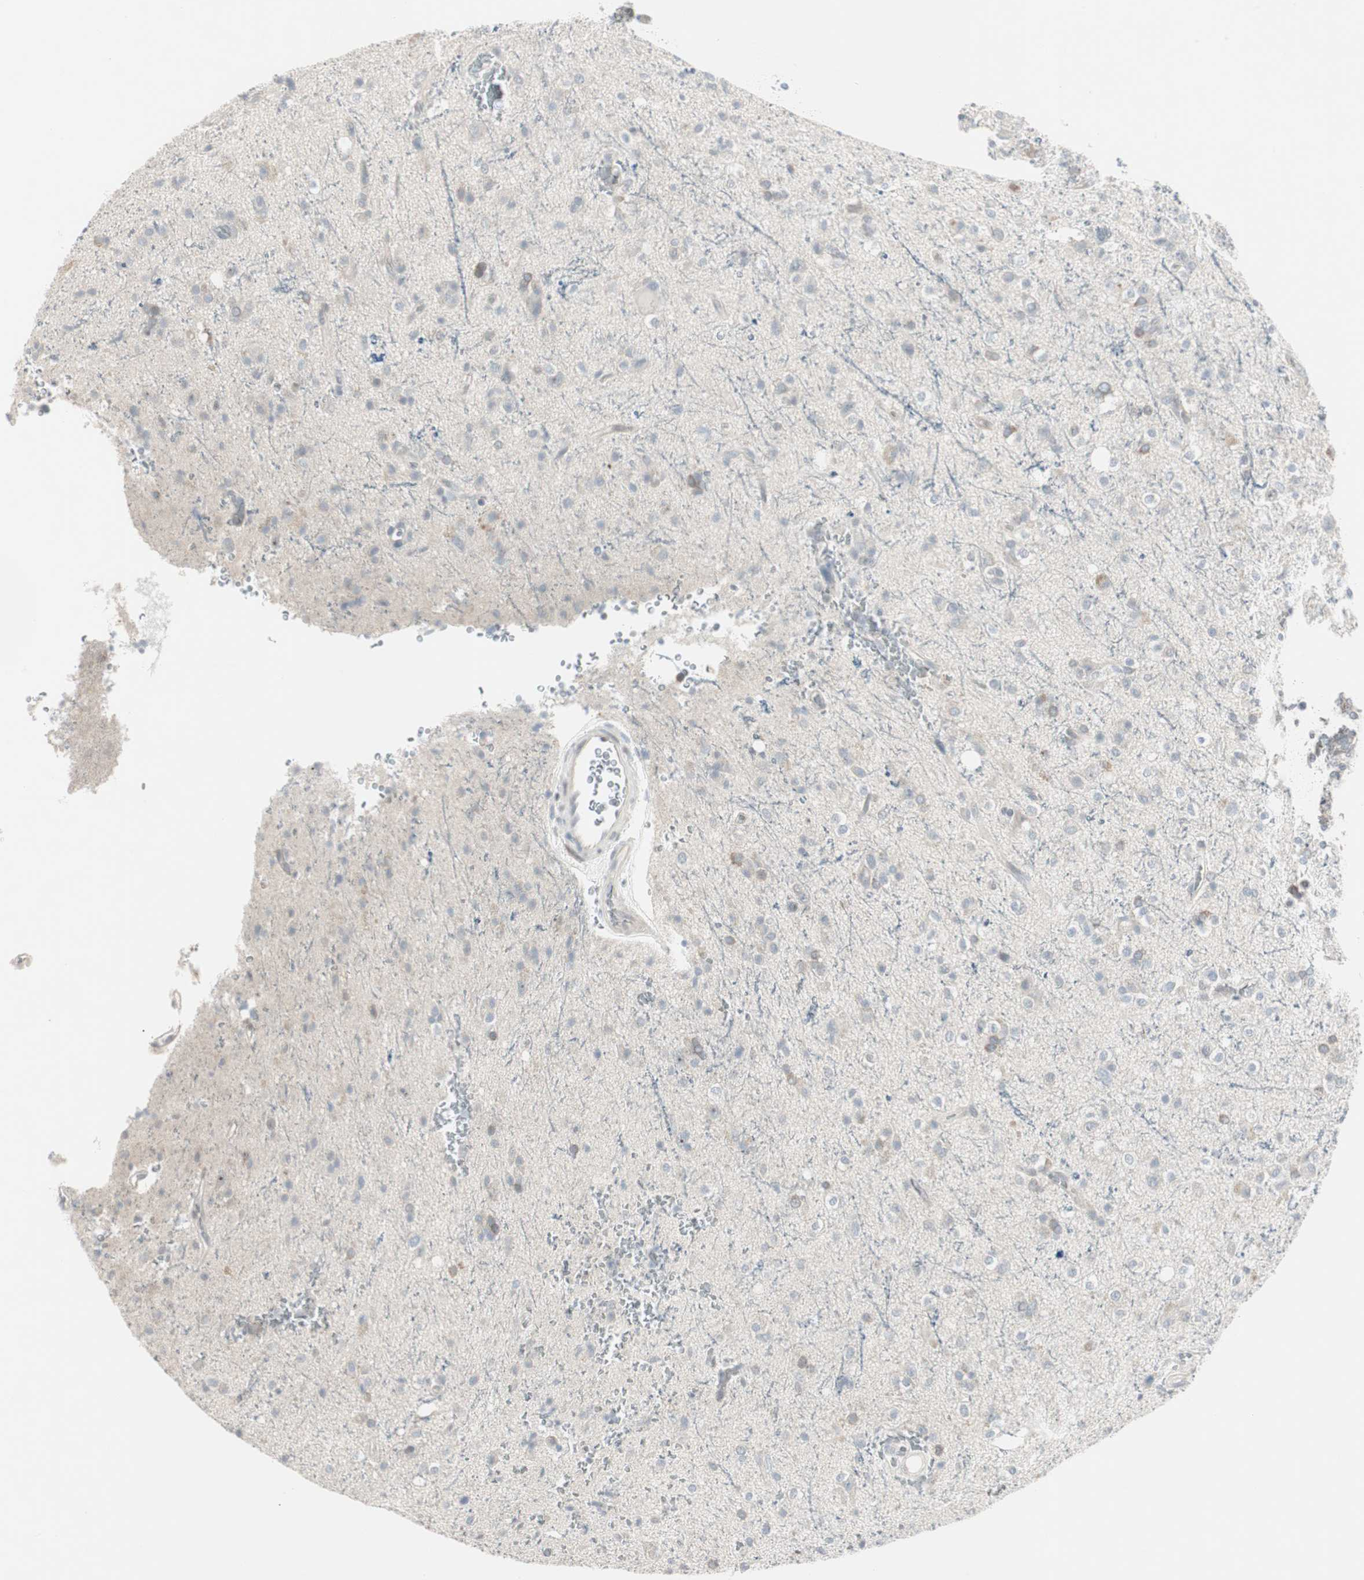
{"staining": {"intensity": "negative", "quantity": "none", "location": "none"}, "tissue": "glioma", "cell_type": "Tumor cells", "image_type": "cancer", "snomed": [{"axis": "morphology", "description": "Glioma, malignant, High grade"}, {"axis": "topography", "description": "Brain"}], "caption": "A histopathology image of human malignant high-grade glioma is negative for staining in tumor cells.", "gene": "MAP4K4", "patient": {"sex": "male", "age": 47}}